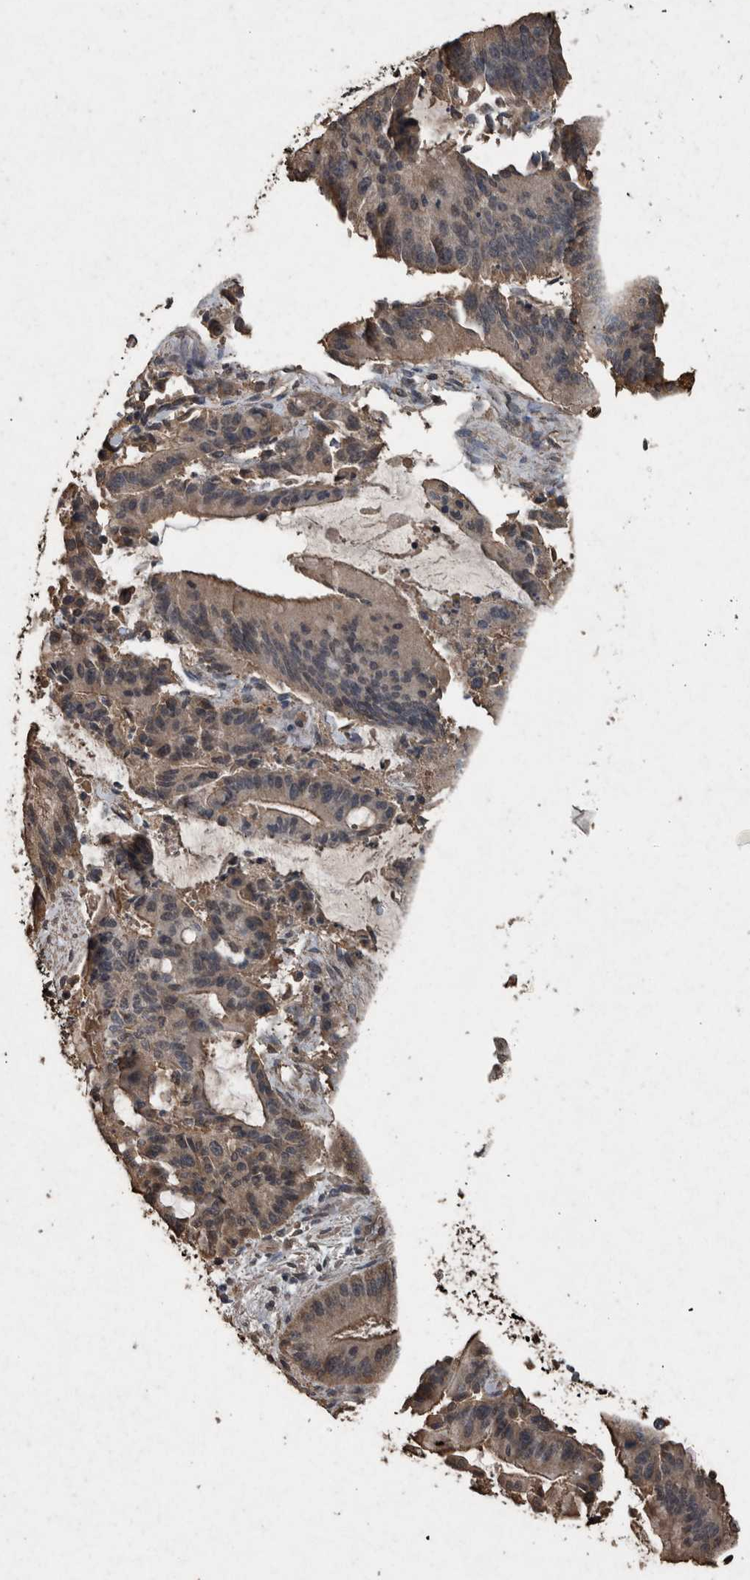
{"staining": {"intensity": "weak", "quantity": "<25%", "location": "cytoplasmic/membranous"}, "tissue": "liver cancer", "cell_type": "Tumor cells", "image_type": "cancer", "snomed": [{"axis": "morphology", "description": "Normal tissue, NOS"}, {"axis": "morphology", "description": "Cholangiocarcinoma"}, {"axis": "topography", "description": "Liver"}, {"axis": "topography", "description": "Peripheral nerve tissue"}], "caption": "Immunohistochemistry photomicrograph of neoplastic tissue: cholangiocarcinoma (liver) stained with DAB (3,3'-diaminobenzidine) reveals no significant protein positivity in tumor cells.", "gene": "FGFRL1", "patient": {"sex": "female", "age": 73}}